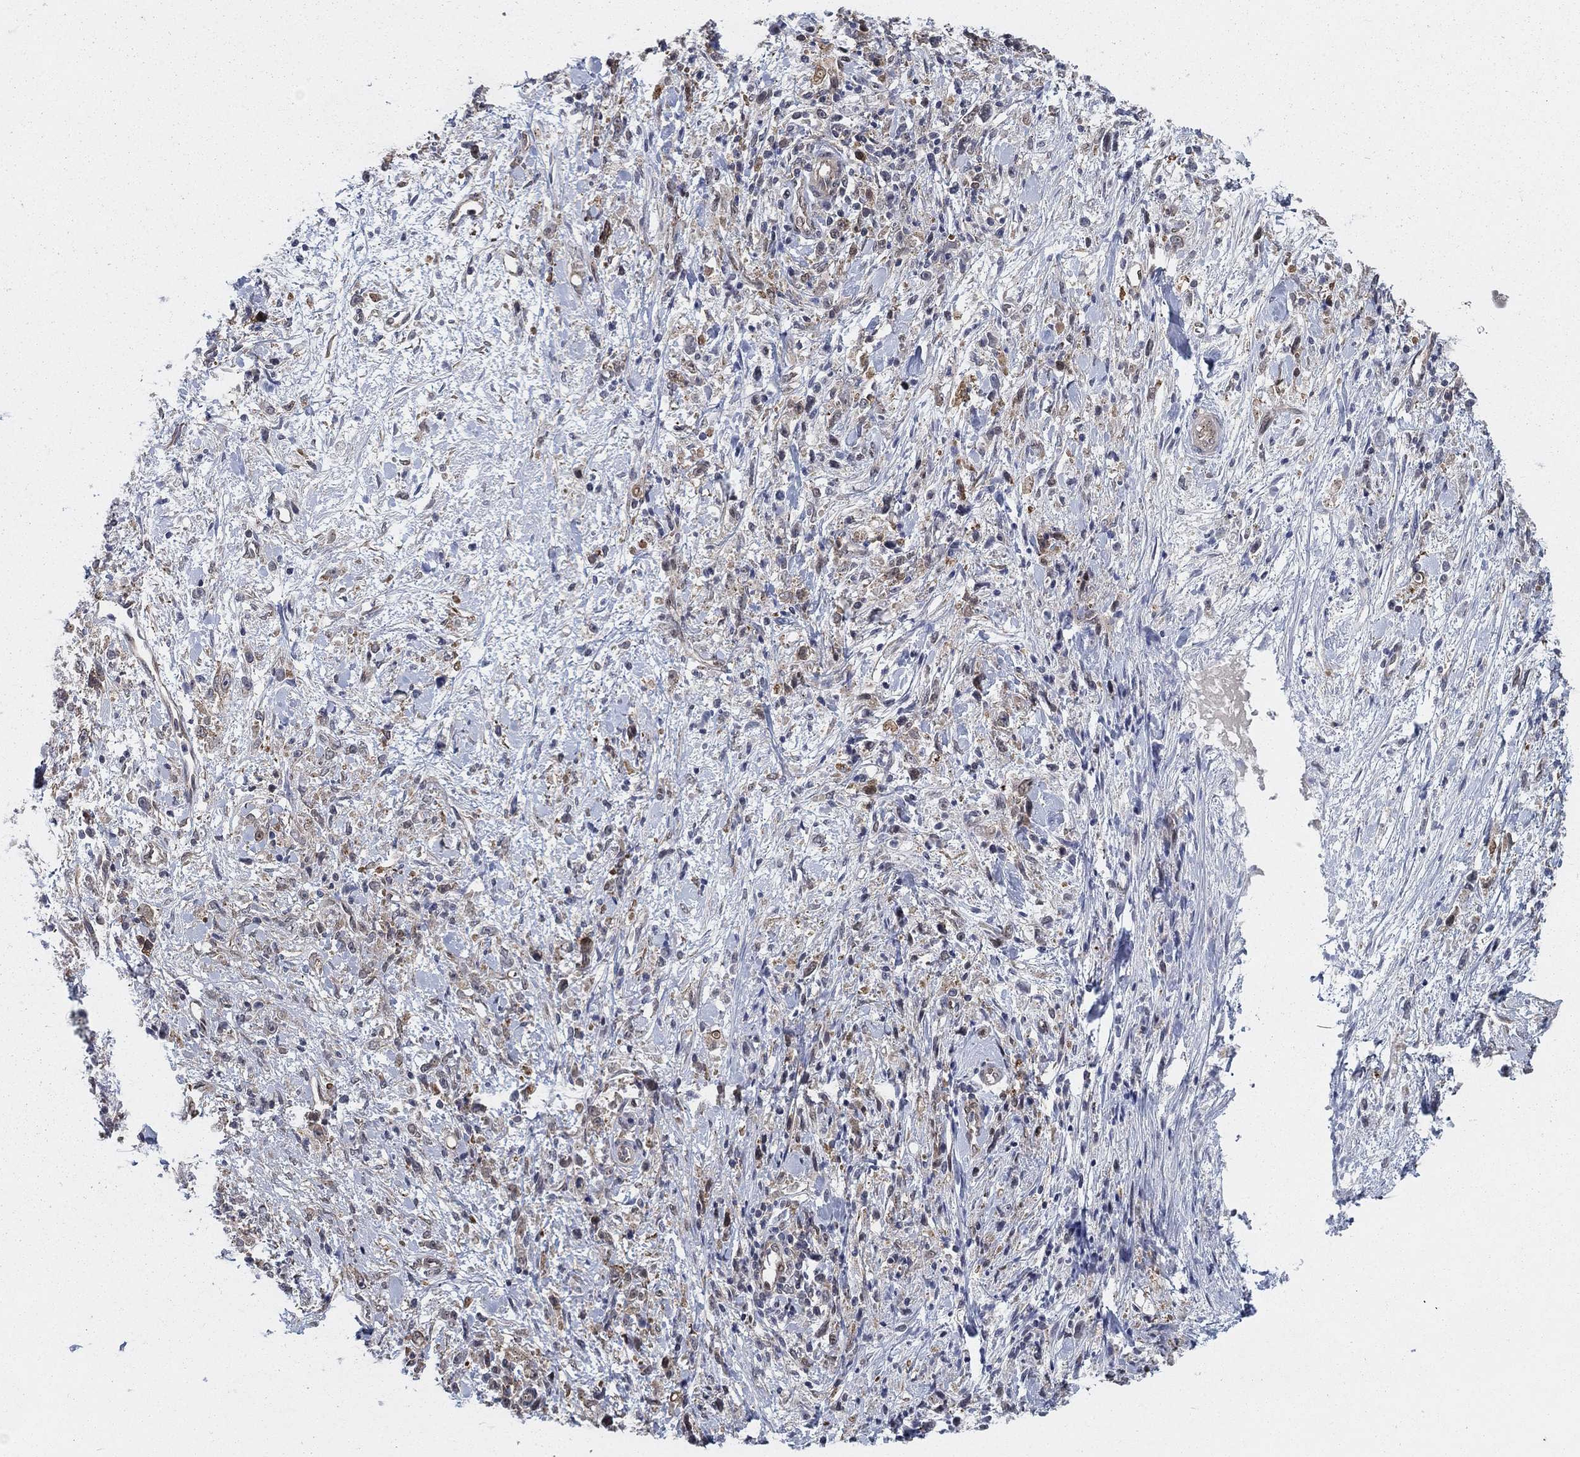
{"staining": {"intensity": "moderate", "quantity": "<25%", "location": "cytoplasmic/membranous"}, "tissue": "stomach cancer", "cell_type": "Tumor cells", "image_type": "cancer", "snomed": [{"axis": "morphology", "description": "Adenocarcinoma, NOS"}, {"axis": "topography", "description": "Stomach"}], "caption": "This micrograph demonstrates IHC staining of stomach cancer, with low moderate cytoplasmic/membranous positivity in about <25% of tumor cells.", "gene": "SH3RF1", "patient": {"sex": "female", "age": 59}}